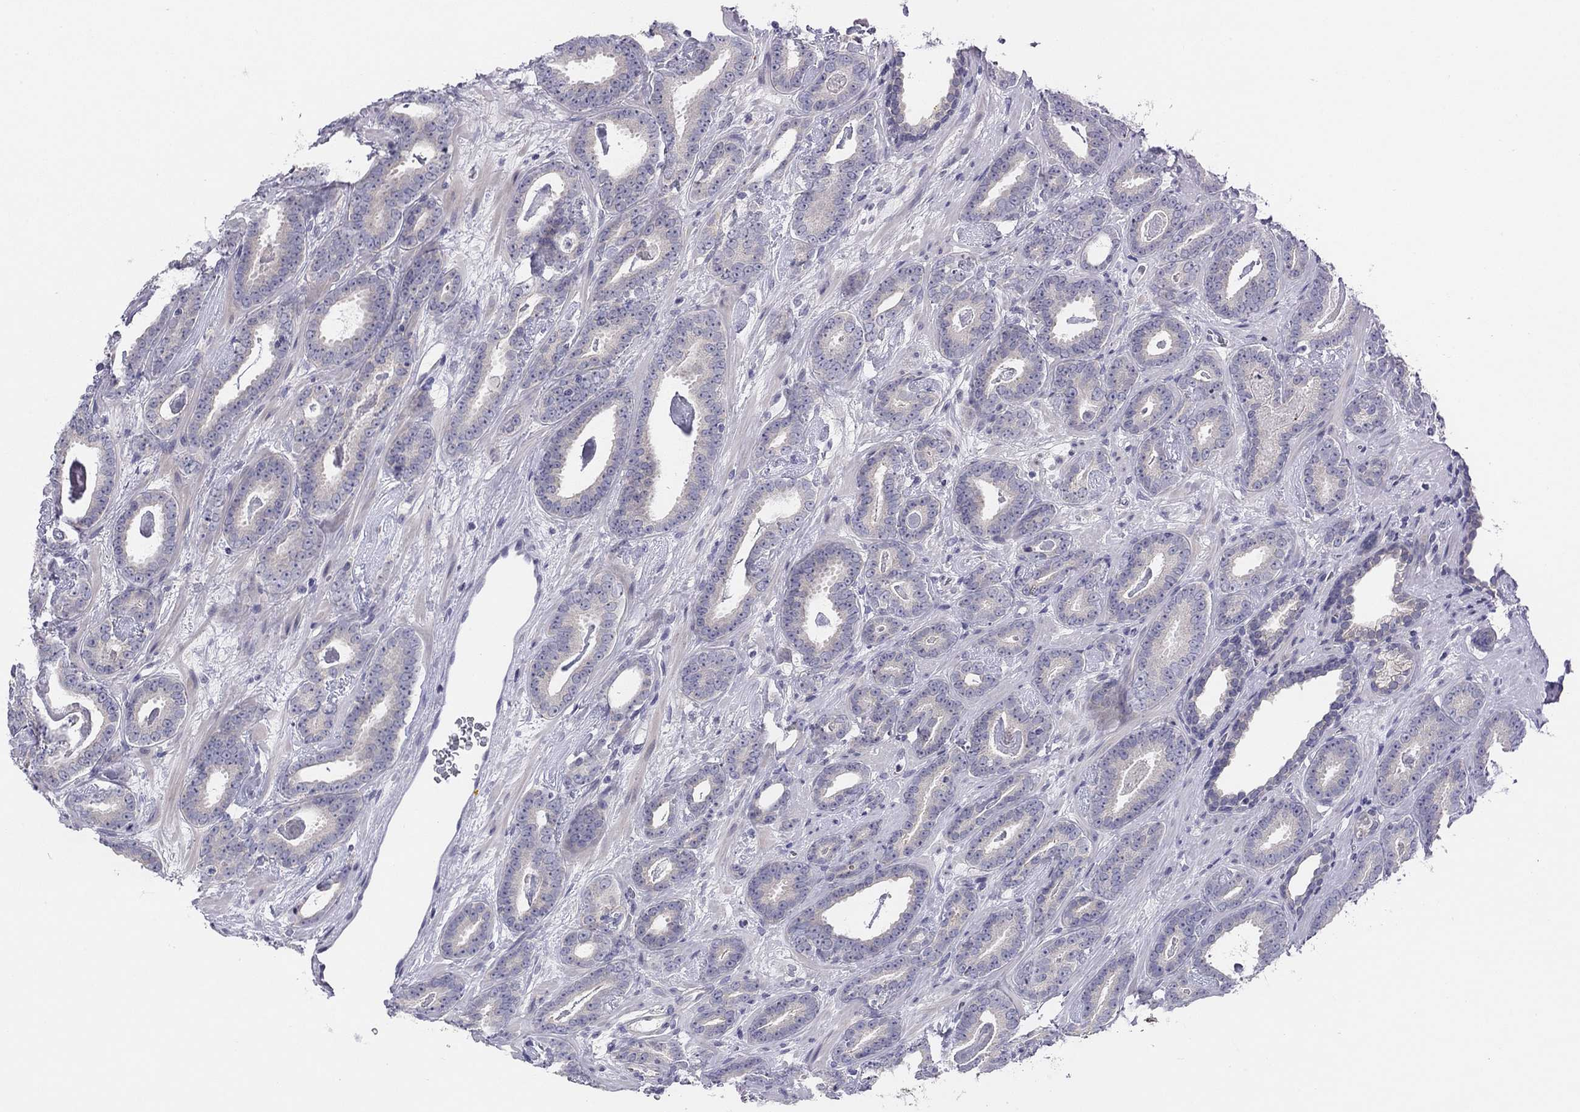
{"staining": {"intensity": "negative", "quantity": "none", "location": "none"}, "tissue": "prostate cancer", "cell_type": "Tumor cells", "image_type": "cancer", "snomed": [{"axis": "morphology", "description": "Adenocarcinoma, Medium grade"}, {"axis": "topography", "description": "Prostate and seminal vesicle, NOS"}, {"axis": "topography", "description": "Prostate"}], "caption": "An immunohistochemistry micrograph of adenocarcinoma (medium-grade) (prostate) is shown. There is no staining in tumor cells of adenocarcinoma (medium-grade) (prostate).", "gene": "MGAT4C", "patient": {"sex": "male", "age": 54}}